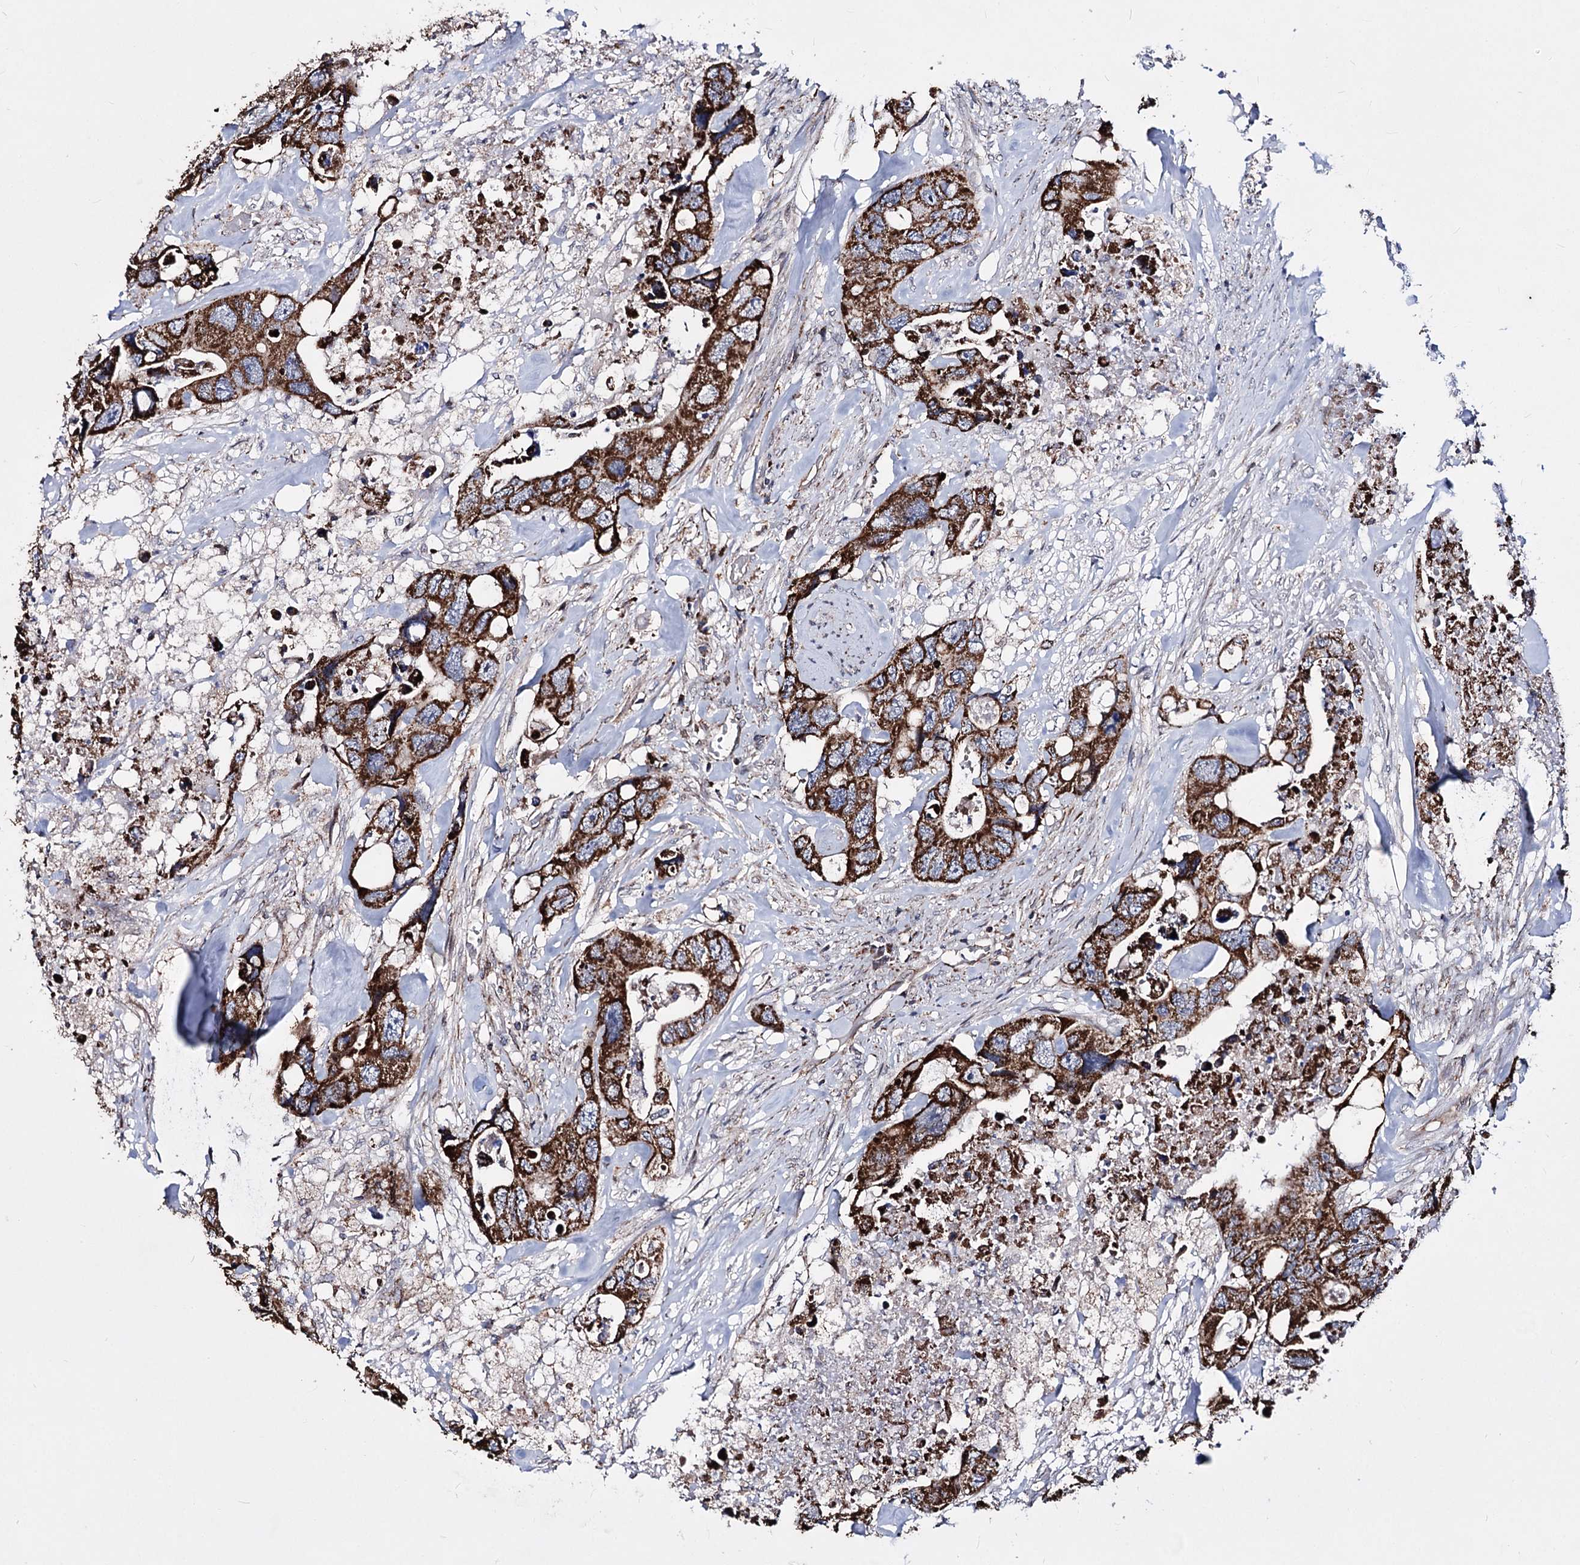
{"staining": {"intensity": "strong", "quantity": ">75%", "location": "cytoplasmic/membranous"}, "tissue": "colorectal cancer", "cell_type": "Tumor cells", "image_type": "cancer", "snomed": [{"axis": "morphology", "description": "Adenocarcinoma, NOS"}, {"axis": "topography", "description": "Rectum"}], "caption": "Colorectal cancer tissue exhibits strong cytoplasmic/membranous expression in about >75% of tumor cells (DAB (3,3'-diaminobenzidine) = brown stain, brightfield microscopy at high magnification).", "gene": "CREB3L4", "patient": {"sex": "male", "age": 57}}